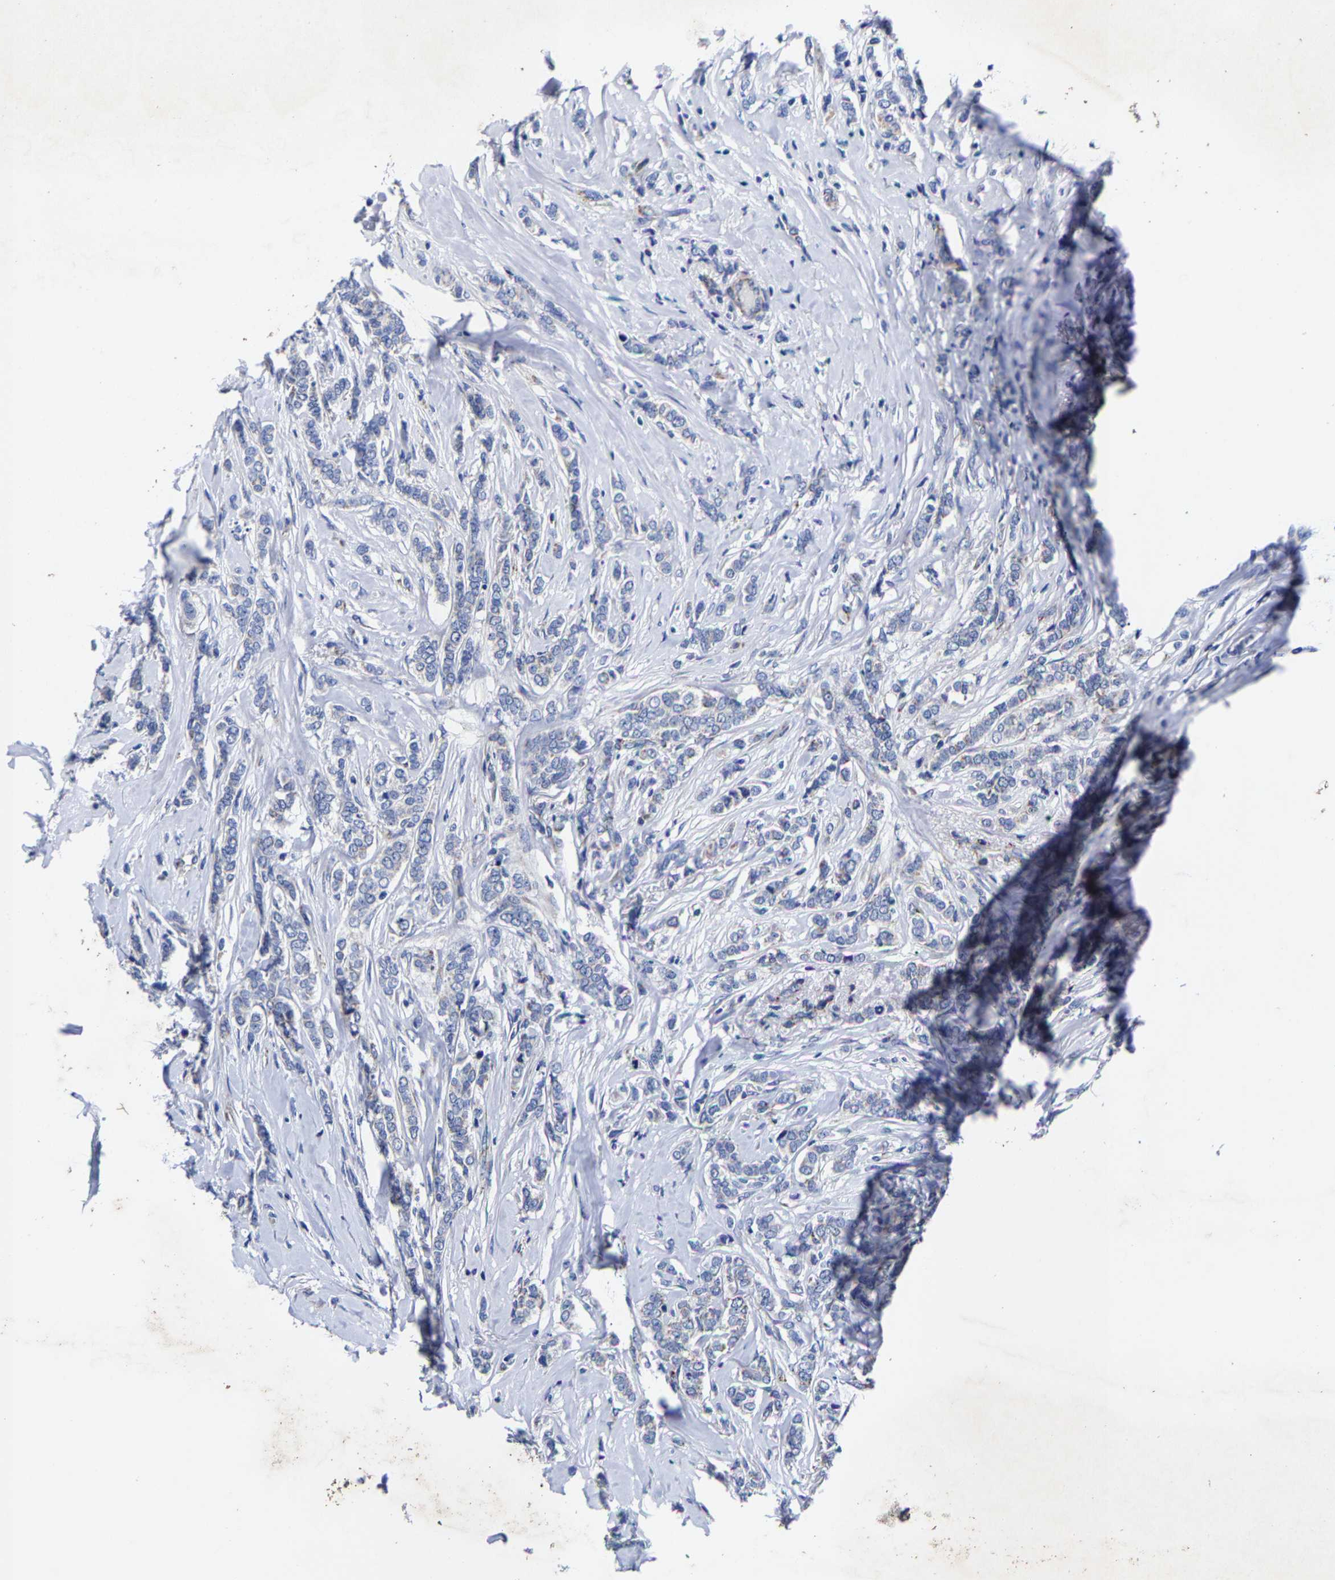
{"staining": {"intensity": "negative", "quantity": "none", "location": "none"}, "tissue": "breast cancer", "cell_type": "Tumor cells", "image_type": "cancer", "snomed": [{"axis": "morphology", "description": "Lobular carcinoma"}, {"axis": "topography", "description": "Skin"}, {"axis": "topography", "description": "Breast"}], "caption": "There is no significant staining in tumor cells of breast cancer (lobular carcinoma). (DAB (3,3'-diaminobenzidine) IHC visualized using brightfield microscopy, high magnification).", "gene": "AASS", "patient": {"sex": "female", "age": 46}}